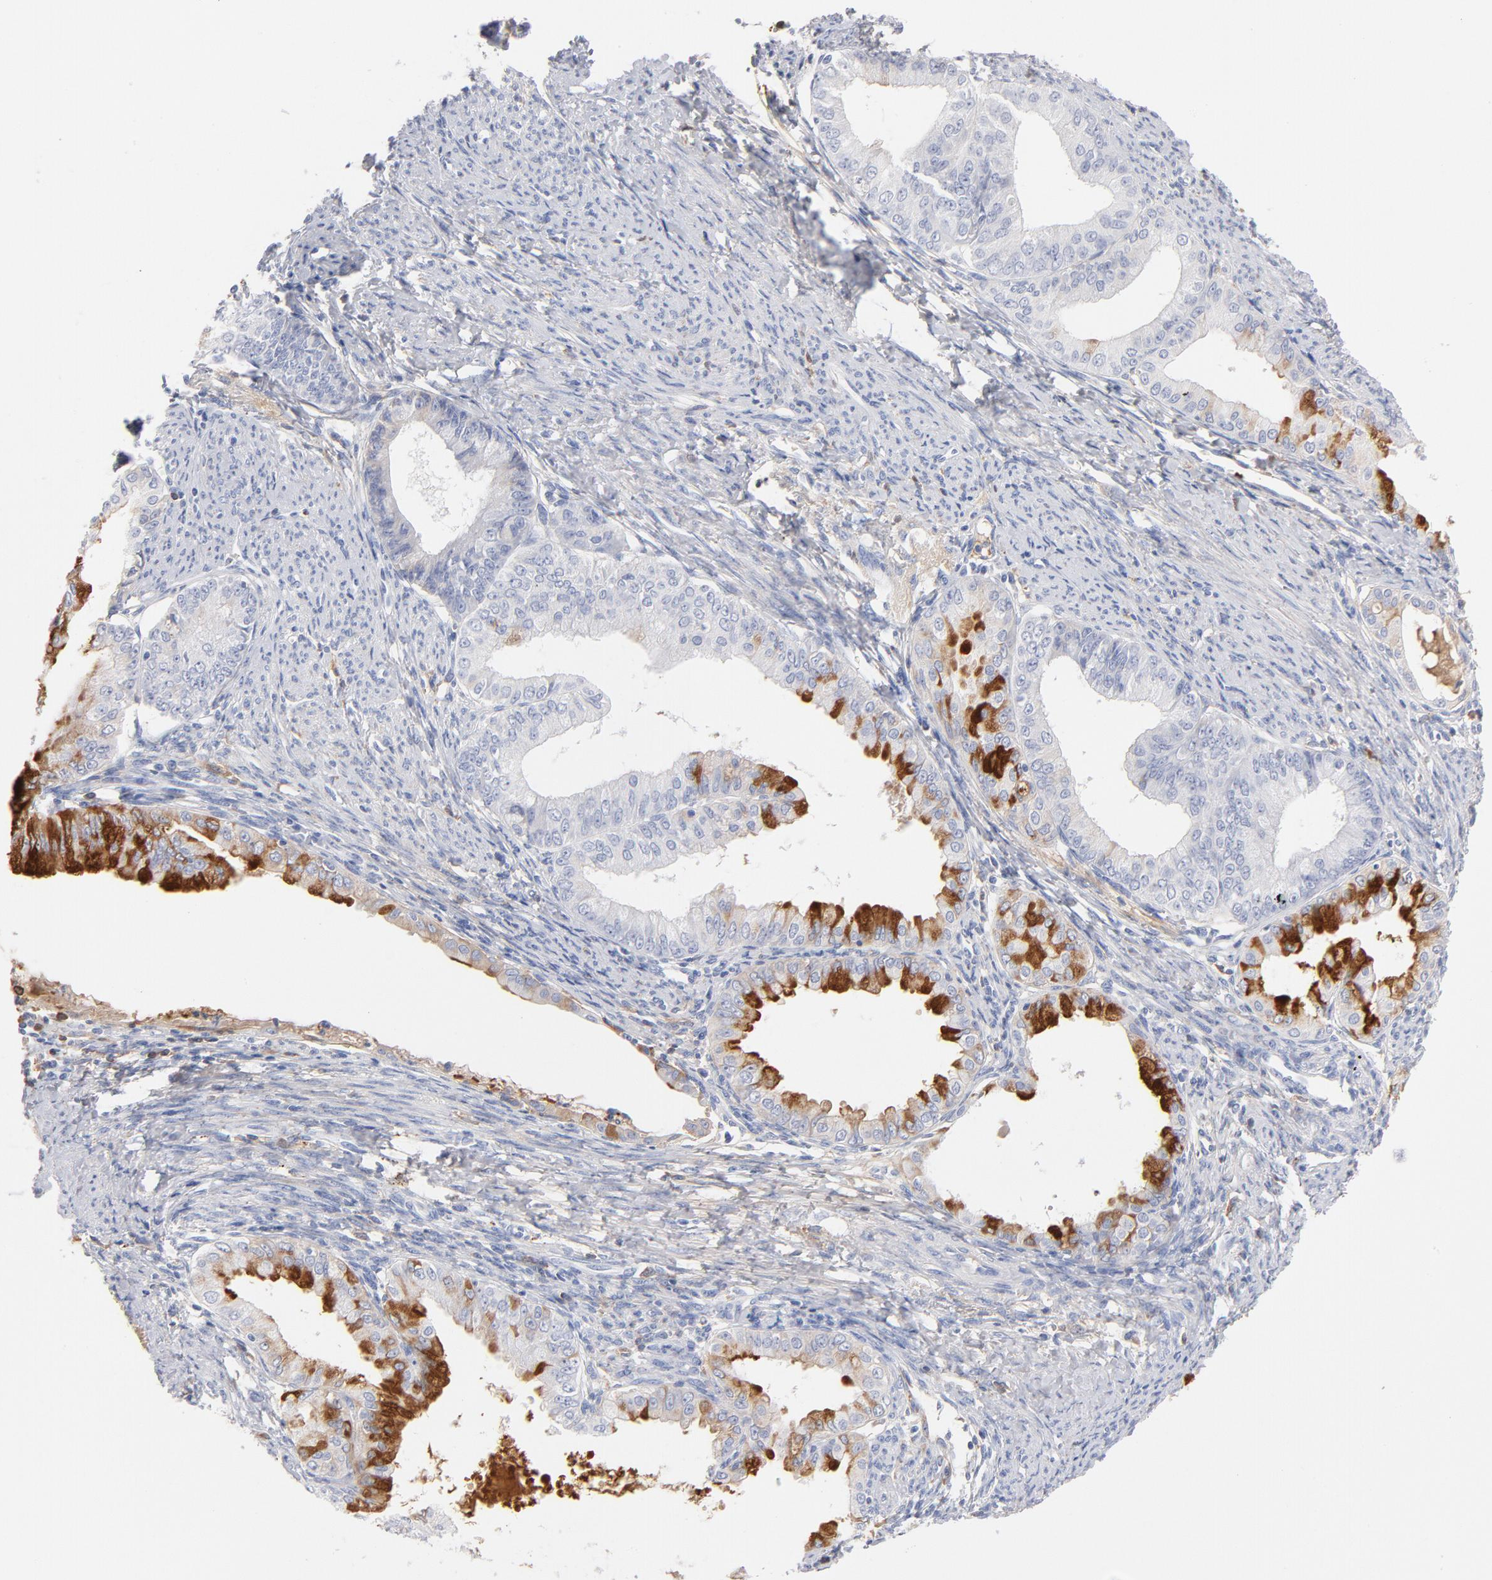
{"staining": {"intensity": "moderate", "quantity": "25%-75%", "location": "cytoplasmic/membranous"}, "tissue": "endometrial cancer", "cell_type": "Tumor cells", "image_type": "cancer", "snomed": [{"axis": "morphology", "description": "Adenocarcinoma, NOS"}, {"axis": "topography", "description": "Endometrium"}], "caption": "Endometrial adenocarcinoma stained with a brown dye shows moderate cytoplasmic/membranous positive staining in about 25%-75% of tumor cells.", "gene": "C3", "patient": {"sex": "female", "age": 76}}